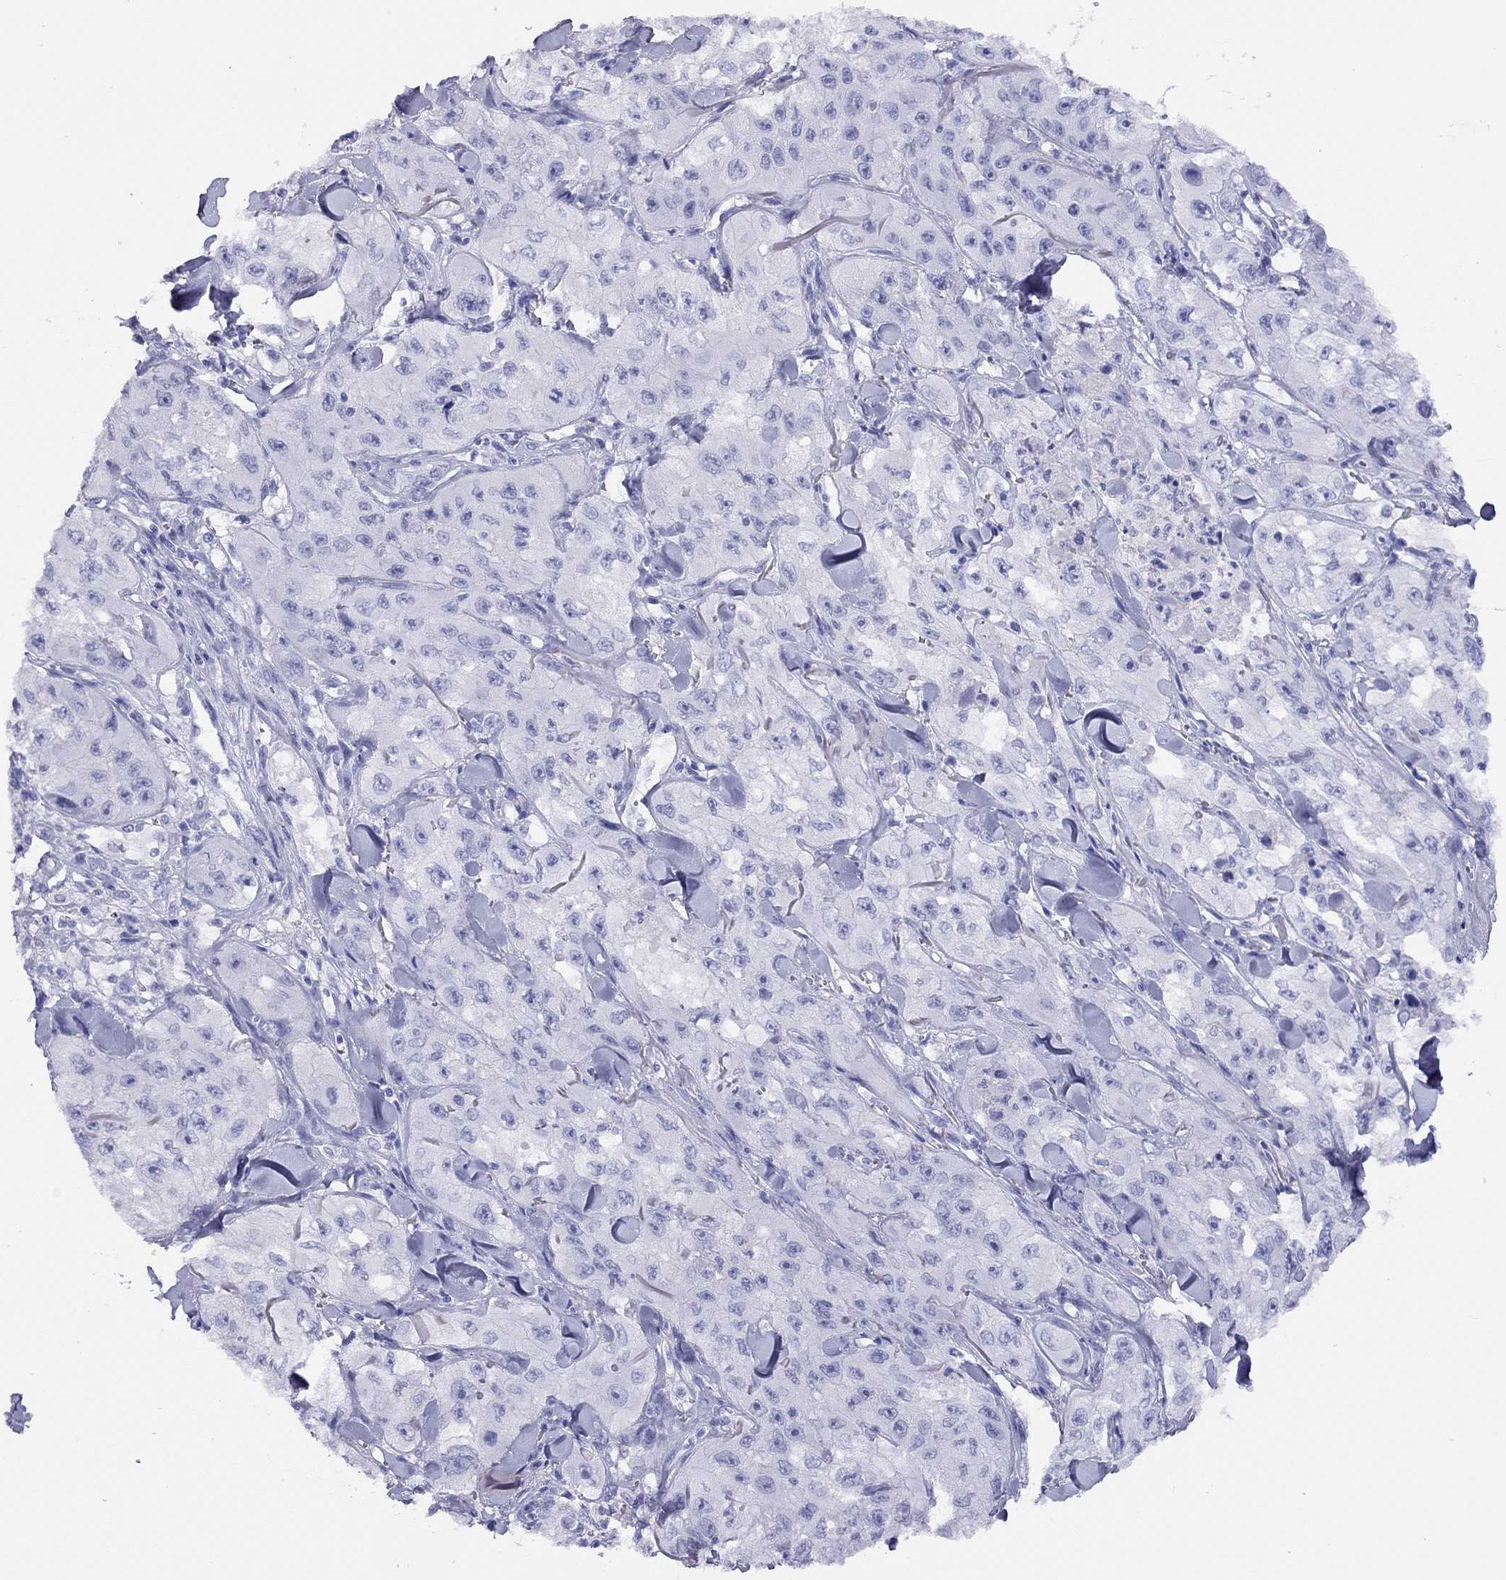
{"staining": {"intensity": "negative", "quantity": "none", "location": "none"}, "tissue": "skin cancer", "cell_type": "Tumor cells", "image_type": "cancer", "snomed": [{"axis": "morphology", "description": "Squamous cell carcinoma, NOS"}, {"axis": "topography", "description": "Skin"}, {"axis": "topography", "description": "Subcutis"}], "caption": "Tumor cells show no significant protein positivity in squamous cell carcinoma (skin).", "gene": "LRIT2", "patient": {"sex": "male", "age": 73}}